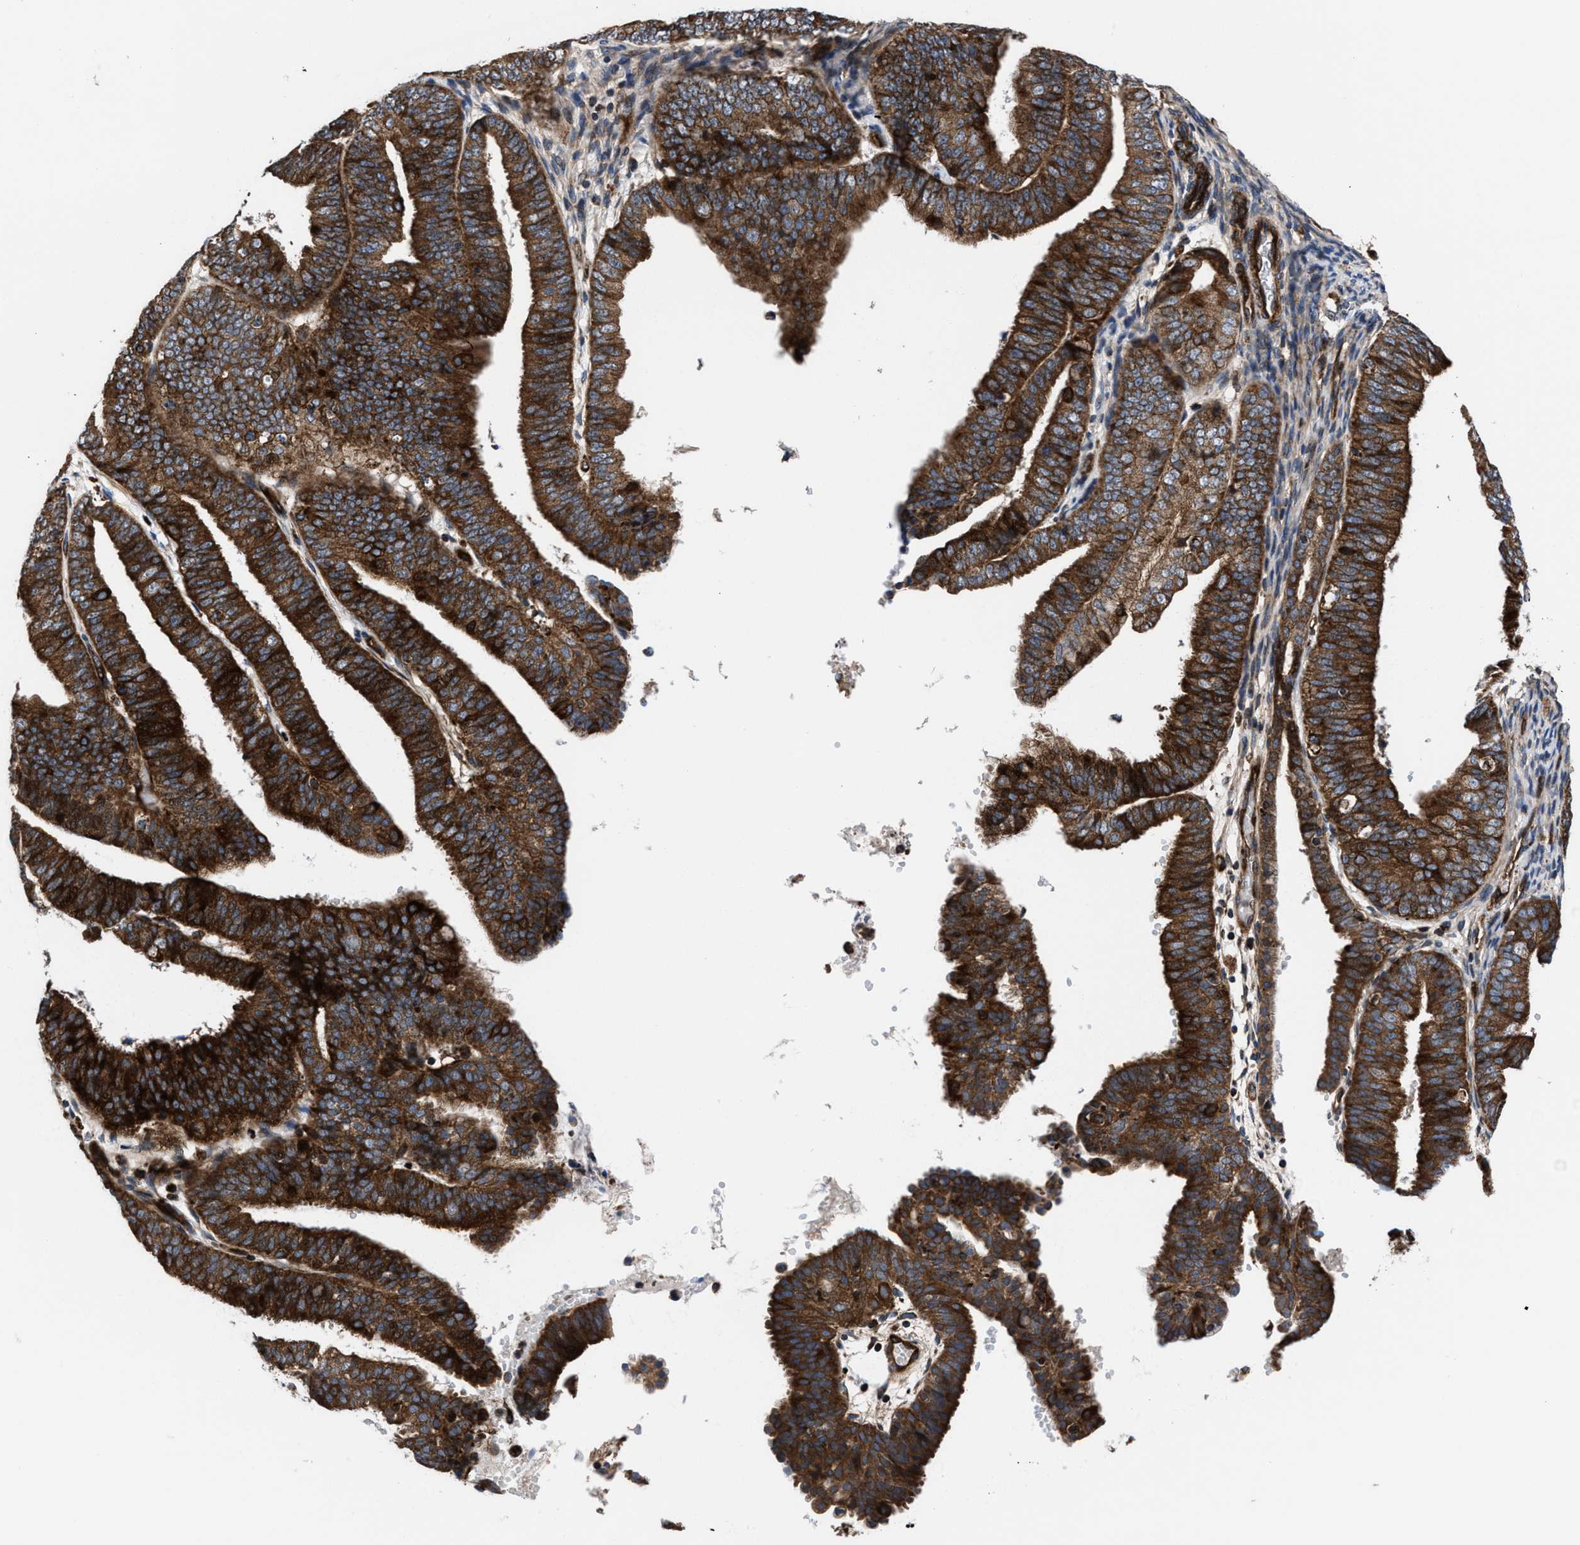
{"staining": {"intensity": "strong", "quantity": ">75%", "location": "cytoplasmic/membranous"}, "tissue": "endometrial cancer", "cell_type": "Tumor cells", "image_type": "cancer", "snomed": [{"axis": "morphology", "description": "Adenocarcinoma, NOS"}, {"axis": "topography", "description": "Endometrium"}], "caption": "Immunohistochemical staining of human adenocarcinoma (endometrial) displays high levels of strong cytoplasmic/membranous expression in about >75% of tumor cells.", "gene": "PRR15L", "patient": {"sex": "female", "age": 63}}